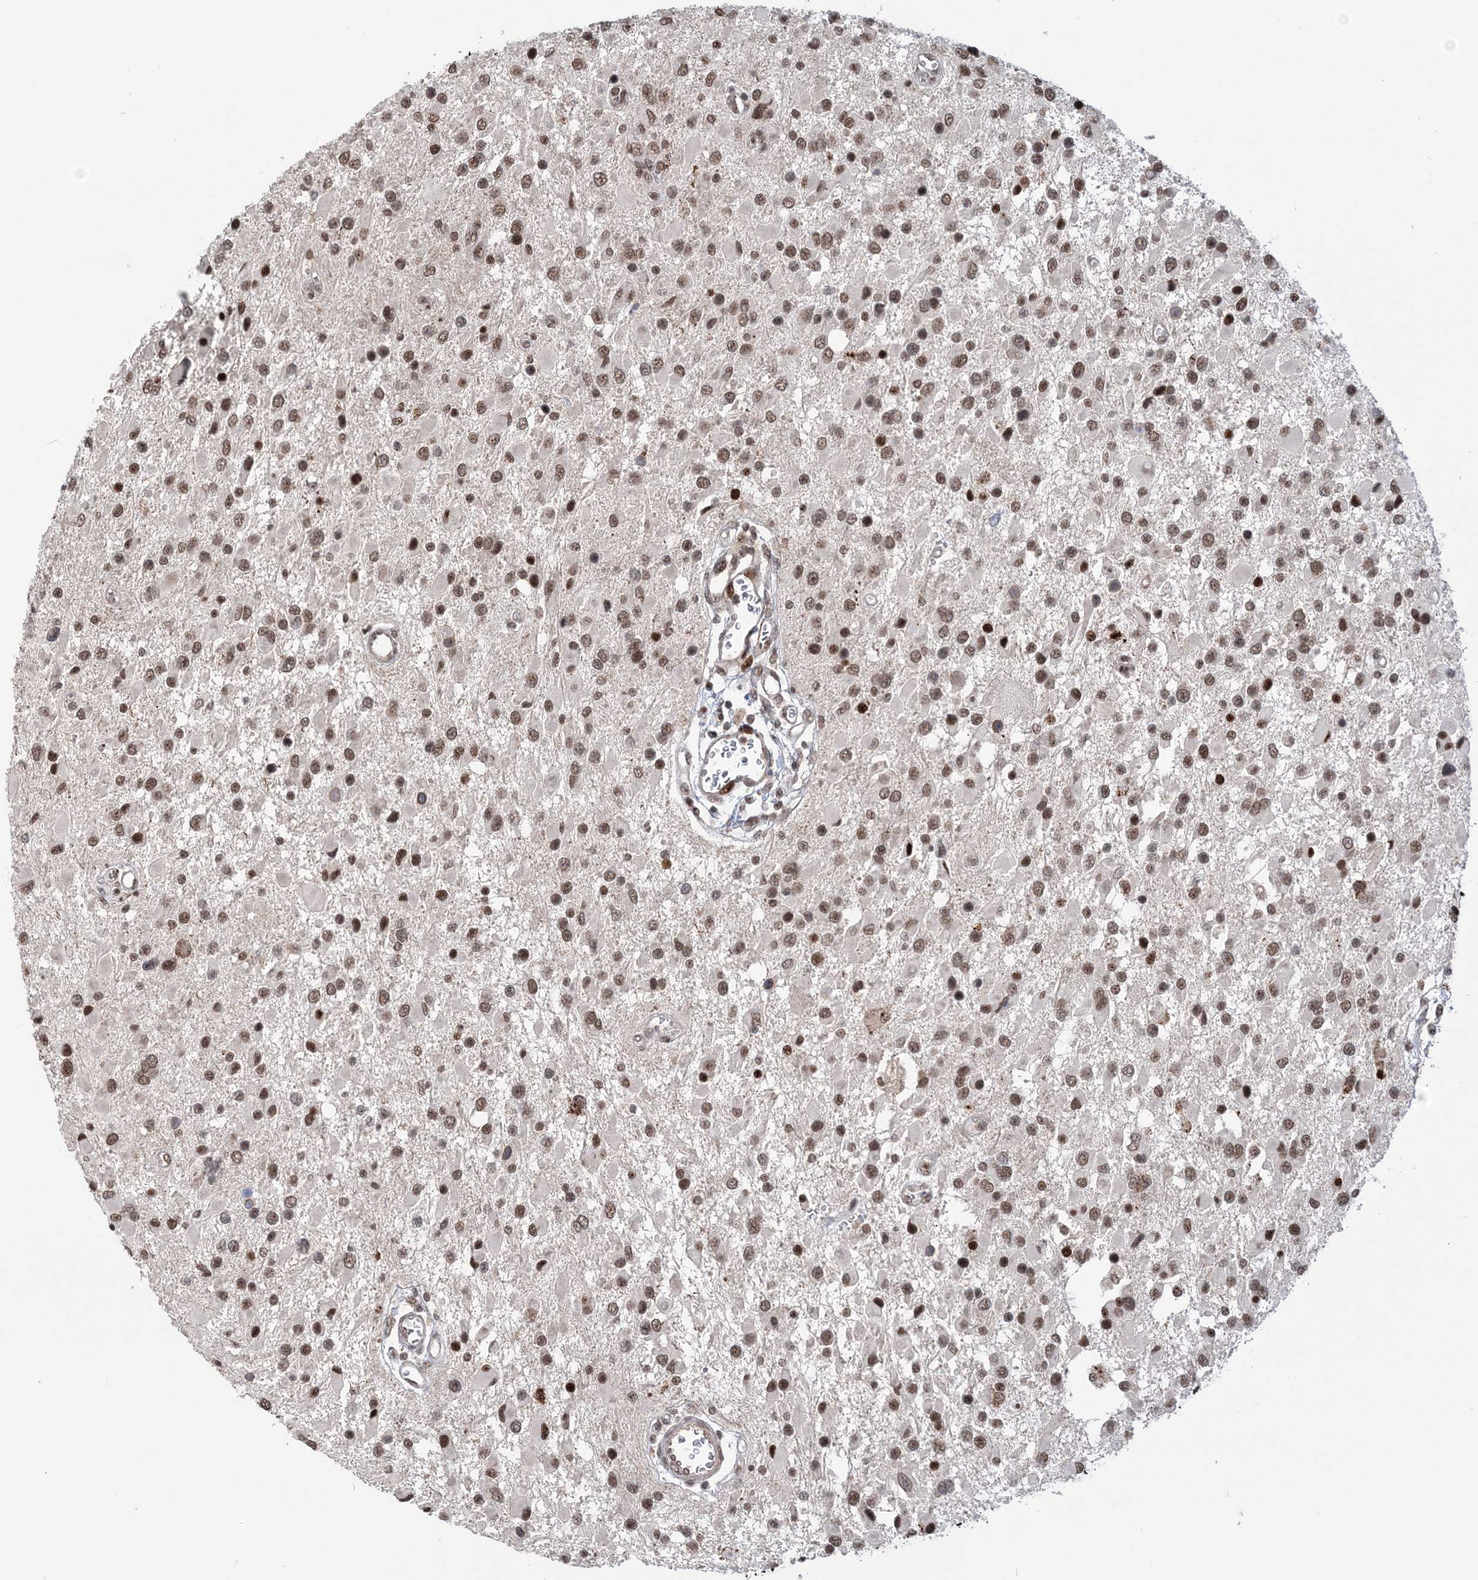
{"staining": {"intensity": "moderate", "quantity": ">75%", "location": "nuclear"}, "tissue": "glioma", "cell_type": "Tumor cells", "image_type": "cancer", "snomed": [{"axis": "morphology", "description": "Glioma, malignant, High grade"}, {"axis": "topography", "description": "Brain"}], "caption": "Immunohistochemical staining of human high-grade glioma (malignant) shows moderate nuclear protein expression in about >75% of tumor cells. Using DAB (3,3'-diaminobenzidine) (brown) and hematoxylin (blue) stains, captured at high magnification using brightfield microscopy.", "gene": "TATDN2", "patient": {"sex": "male", "age": 53}}